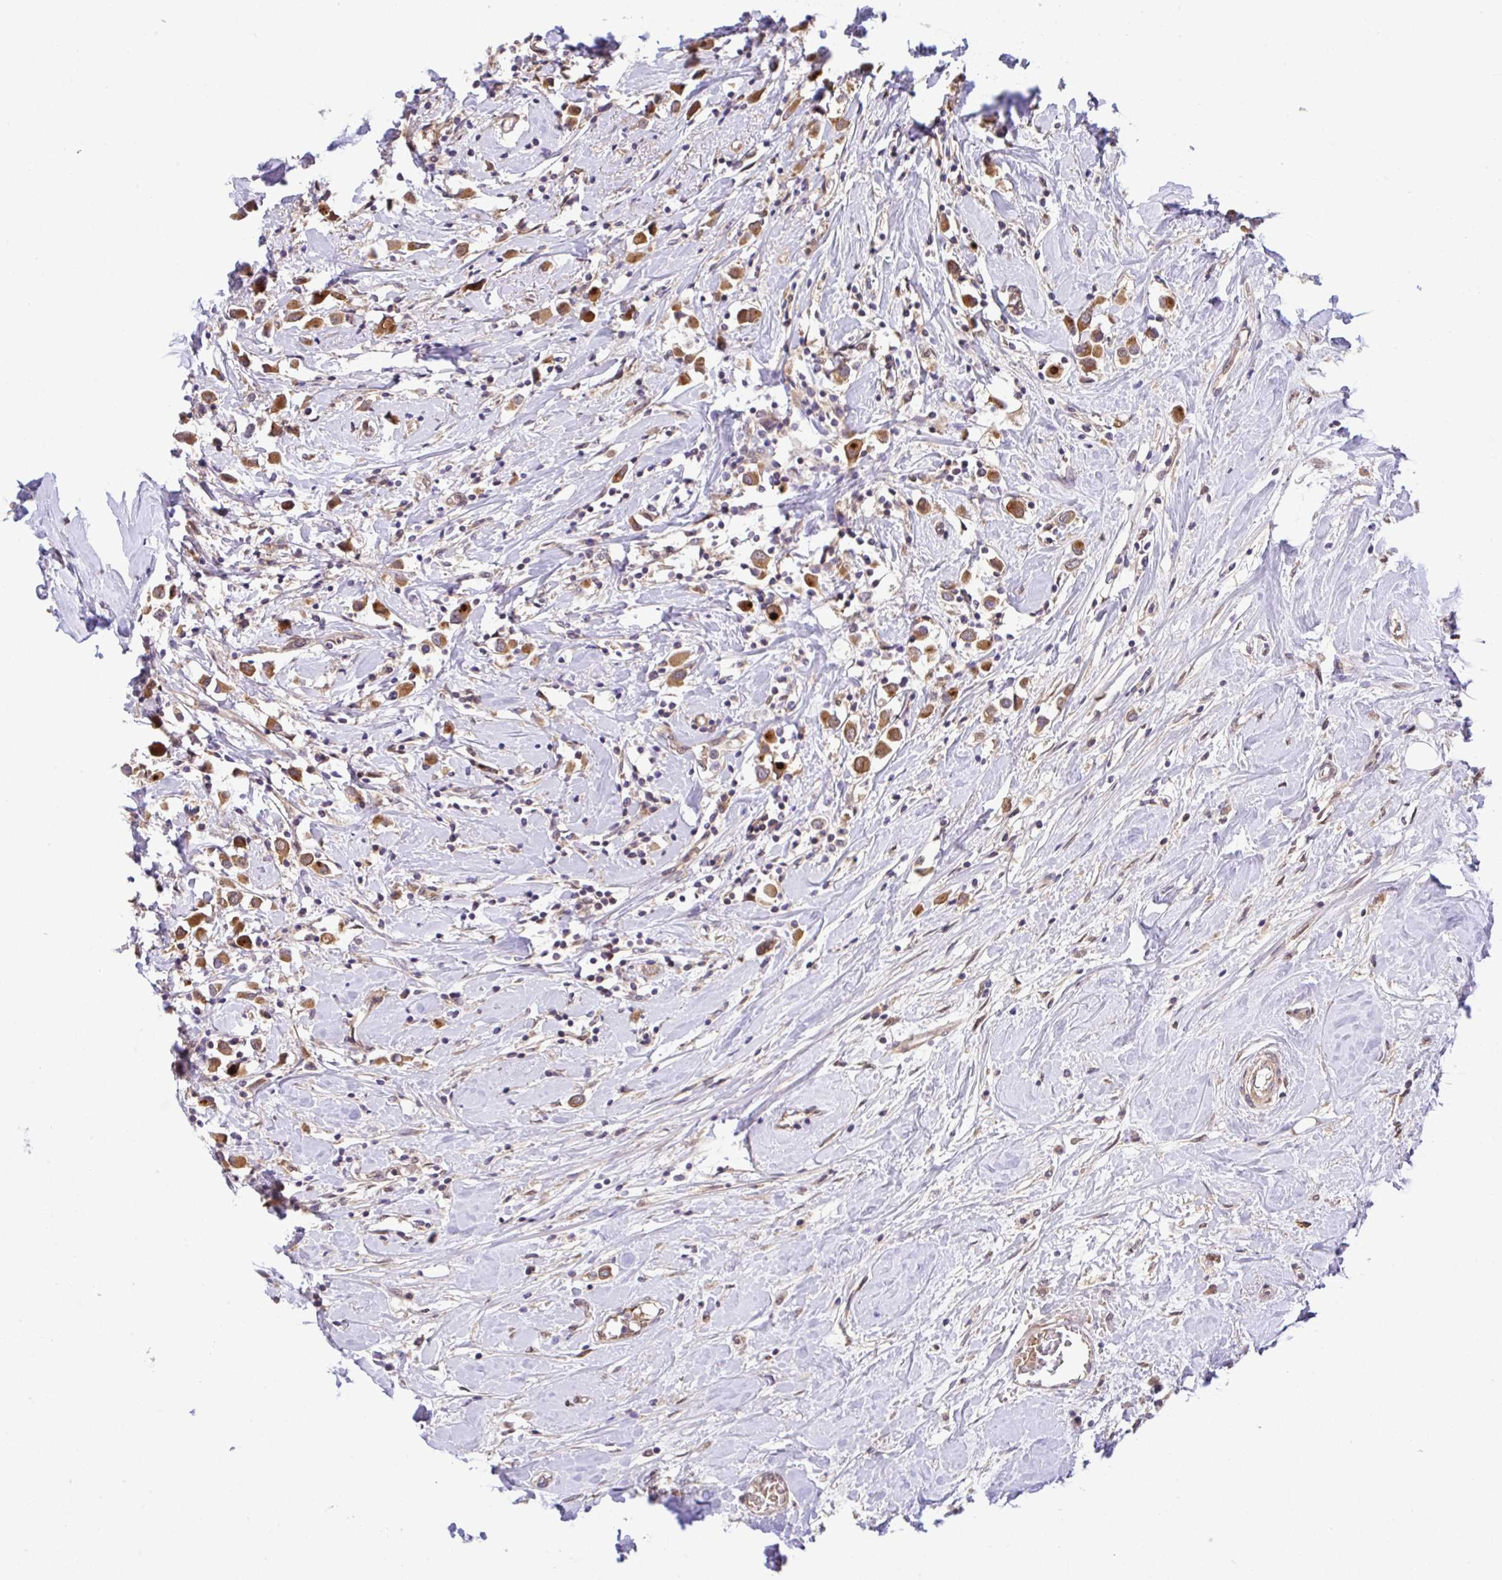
{"staining": {"intensity": "moderate", "quantity": ">75%", "location": "cytoplasmic/membranous"}, "tissue": "breast cancer", "cell_type": "Tumor cells", "image_type": "cancer", "snomed": [{"axis": "morphology", "description": "Duct carcinoma"}, {"axis": "topography", "description": "Breast"}], "caption": "Breast cancer (intraductal carcinoma) stained with immunohistochemistry shows moderate cytoplasmic/membranous expression in approximately >75% of tumor cells.", "gene": "UBE4A", "patient": {"sex": "female", "age": 61}}